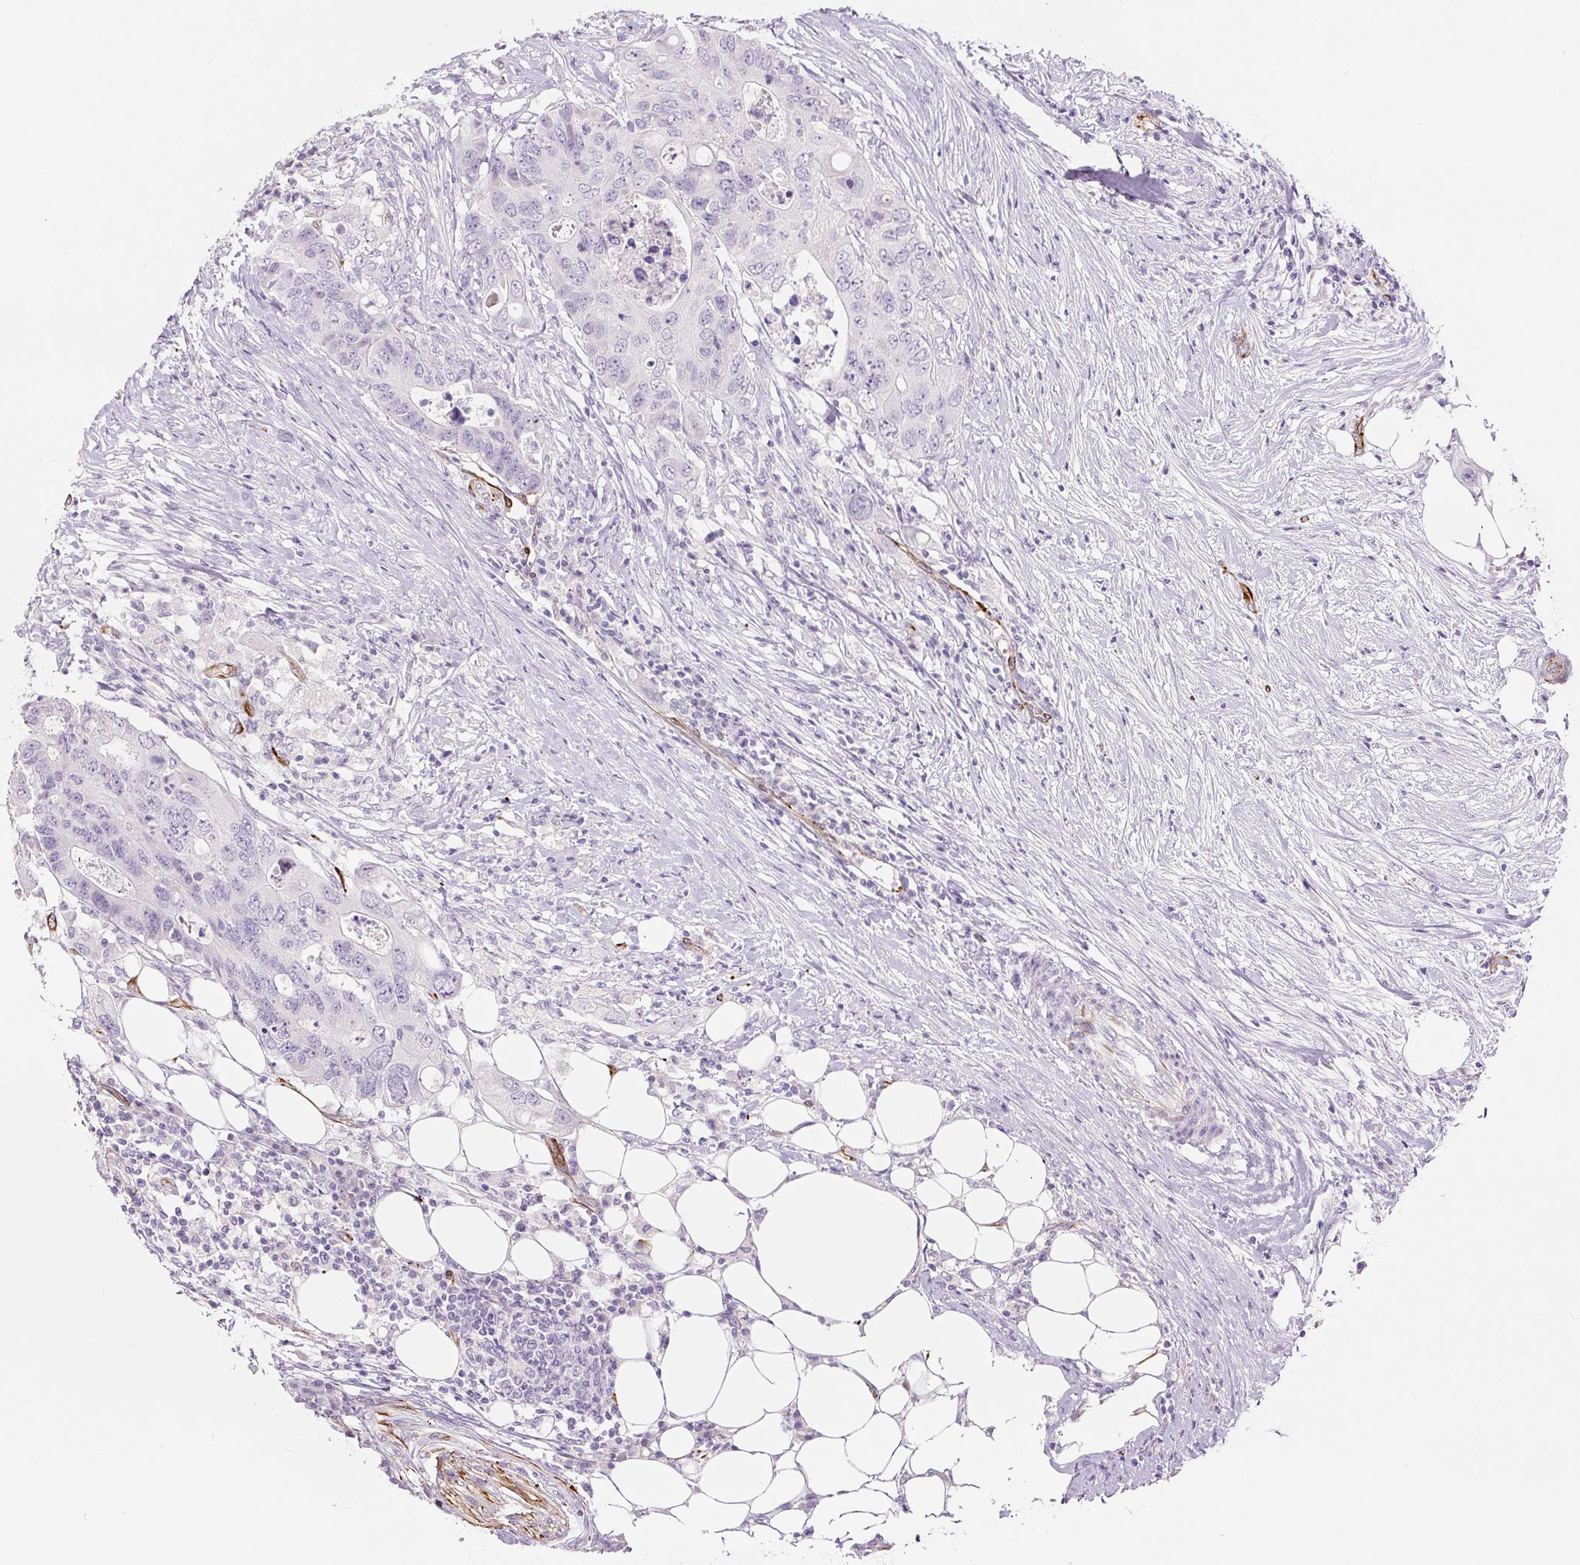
{"staining": {"intensity": "negative", "quantity": "none", "location": "none"}, "tissue": "colorectal cancer", "cell_type": "Tumor cells", "image_type": "cancer", "snomed": [{"axis": "morphology", "description": "Adenocarcinoma, NOS"}, {"axis": "topography", "description": "Colon"}], "caption": "Photomicrograph shows no significant protein positivity in tumor cells of adenocarcinoma (colorectal).", "gene": "NES", "patient": {"sex": "male", "age": 71}}